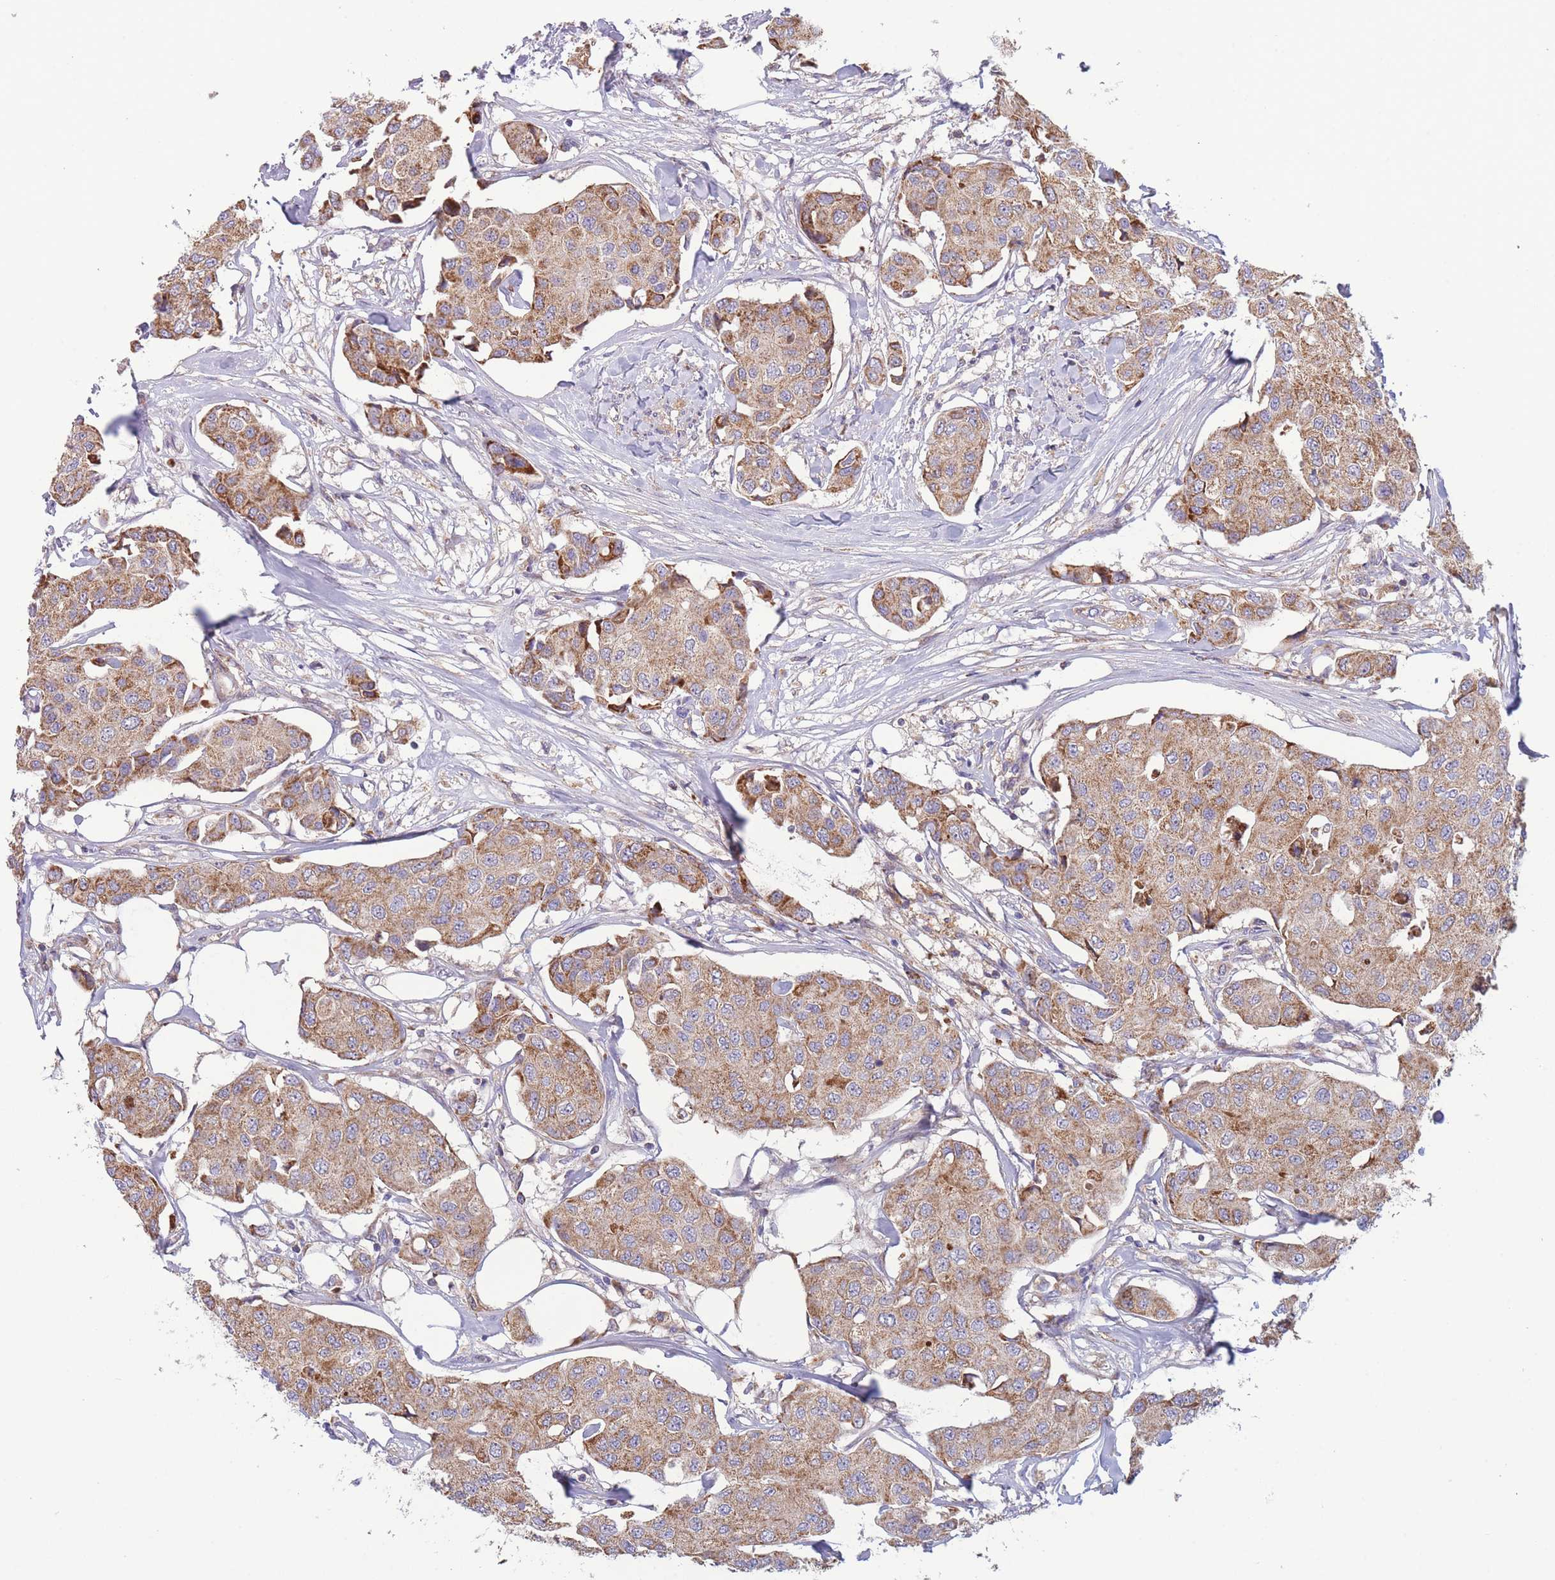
{"staining": {"intensity": "moderate", "quantity": ">75%", "location": "cytoplasmic/membranous"}, "tissue": "breast cancer", "cell_type": "Tumor cells", "image_type": "cancer", "snomed": [{"axis": "morphology", "description": "Duct carcinoma"}, {"axis": "topography", "description": "Breast"}, {"axis": "topography", "description": "Lymph node"}], "caption": "Immunohistochemical staining of human intraductal carcinoma (breast) exhibits medium levels of moderate cytoplasmic/membranous protein staining in about >75% of tumor cells.", "gene": "SLC25A42", "patient": {"sex": "female", "age": 80}}